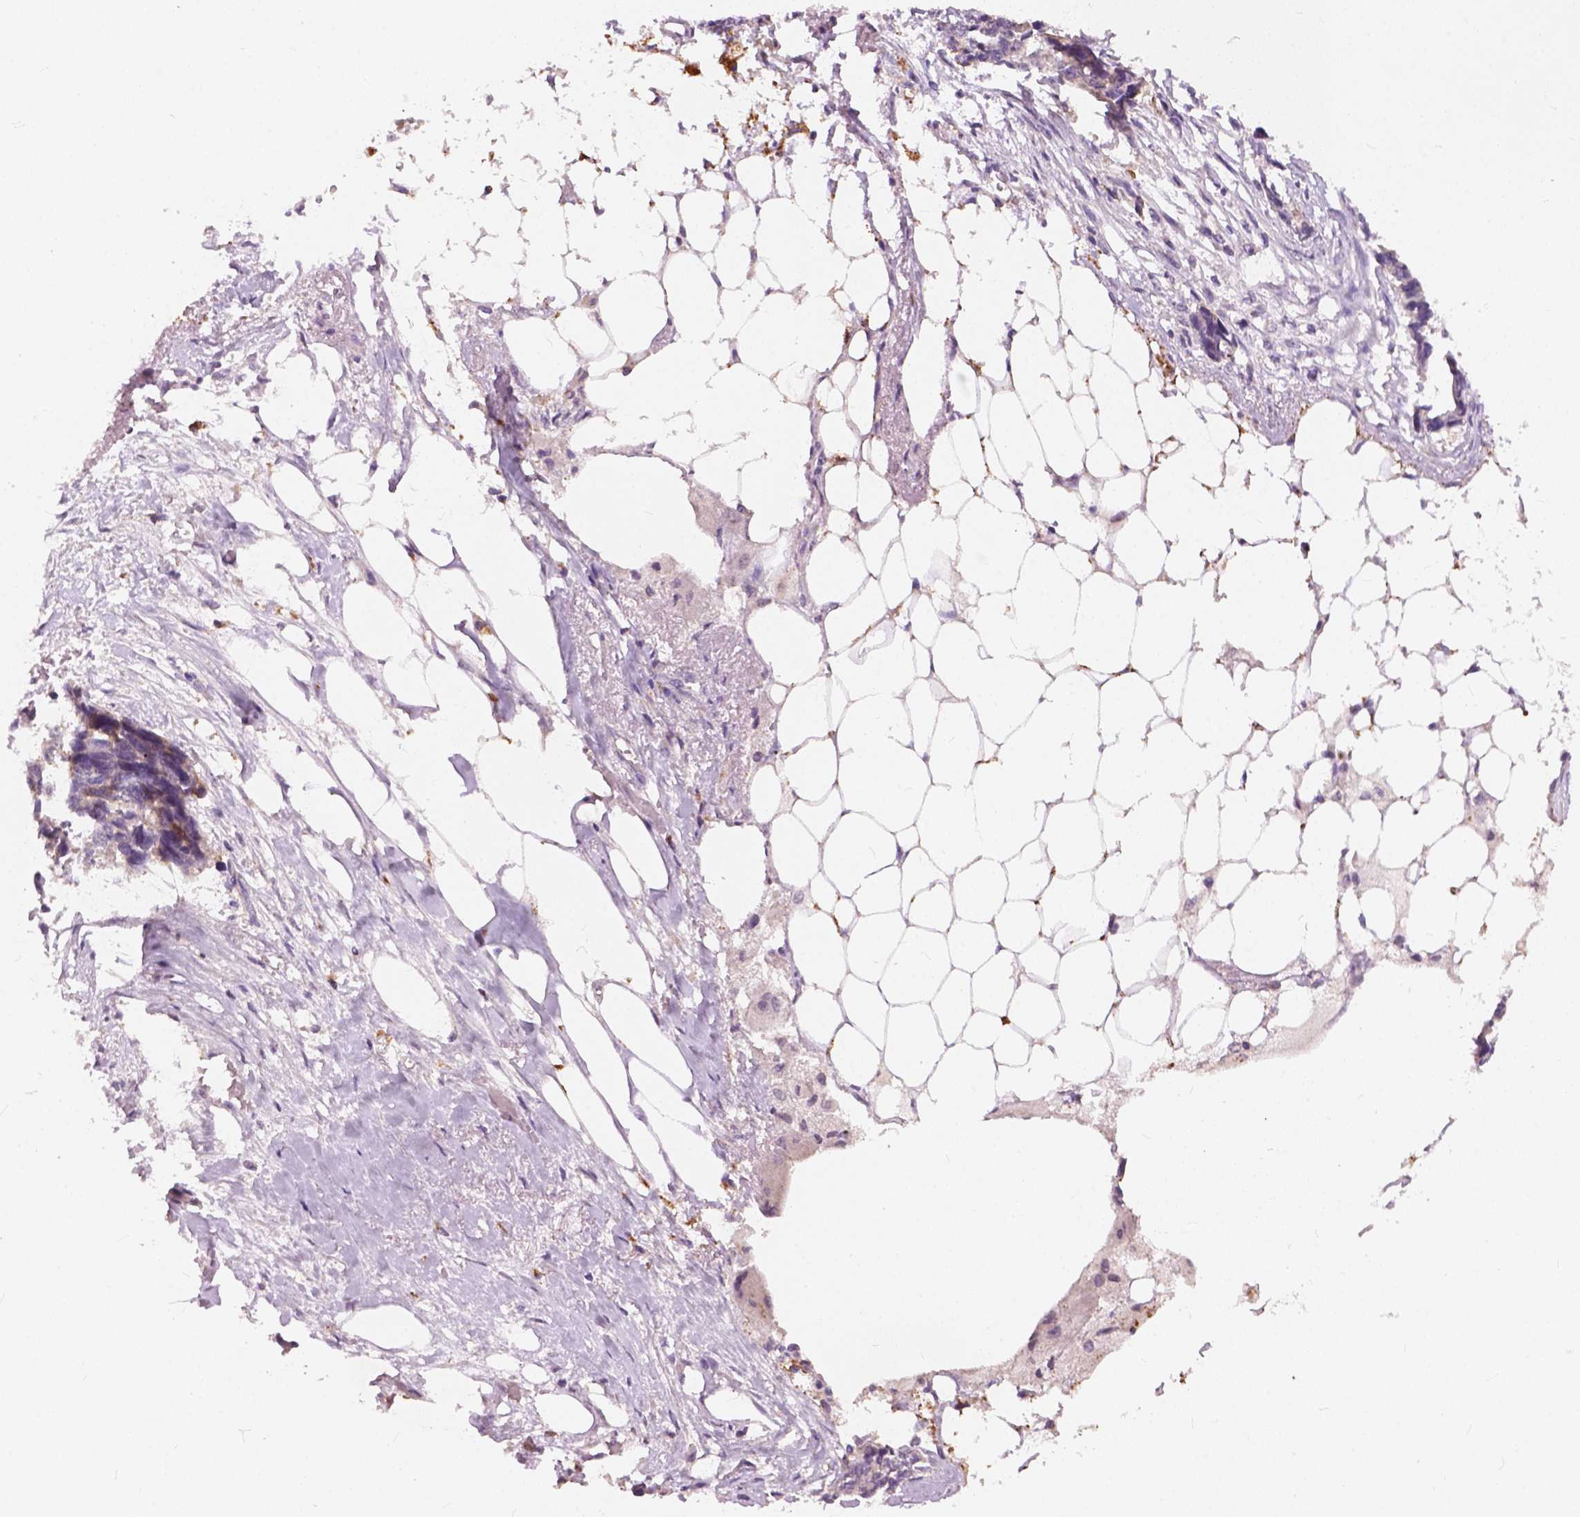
{"staining": {"intensity": "moderate", "quantity": "<25%", "location": "cytoplasmic/membranous"}, "tissue": "ovarian cancer", "cell_type": "Tumor cells", "image_type": "cancer", "snomed": [{"axis": "morphology", "description": "Cystadenocarcinoma, serous, NOS"}, {"axis": "topography", "description": "Ovary"}], "caption": "Immunohistochemical staining of serous cystadenocarcinoma (ovarian) shows moderate cytoplasmic/membranous protein expression in about <25% of tumor cells.", "gene": "KRT17", "patient": {"sex": "female", "age": 69}}